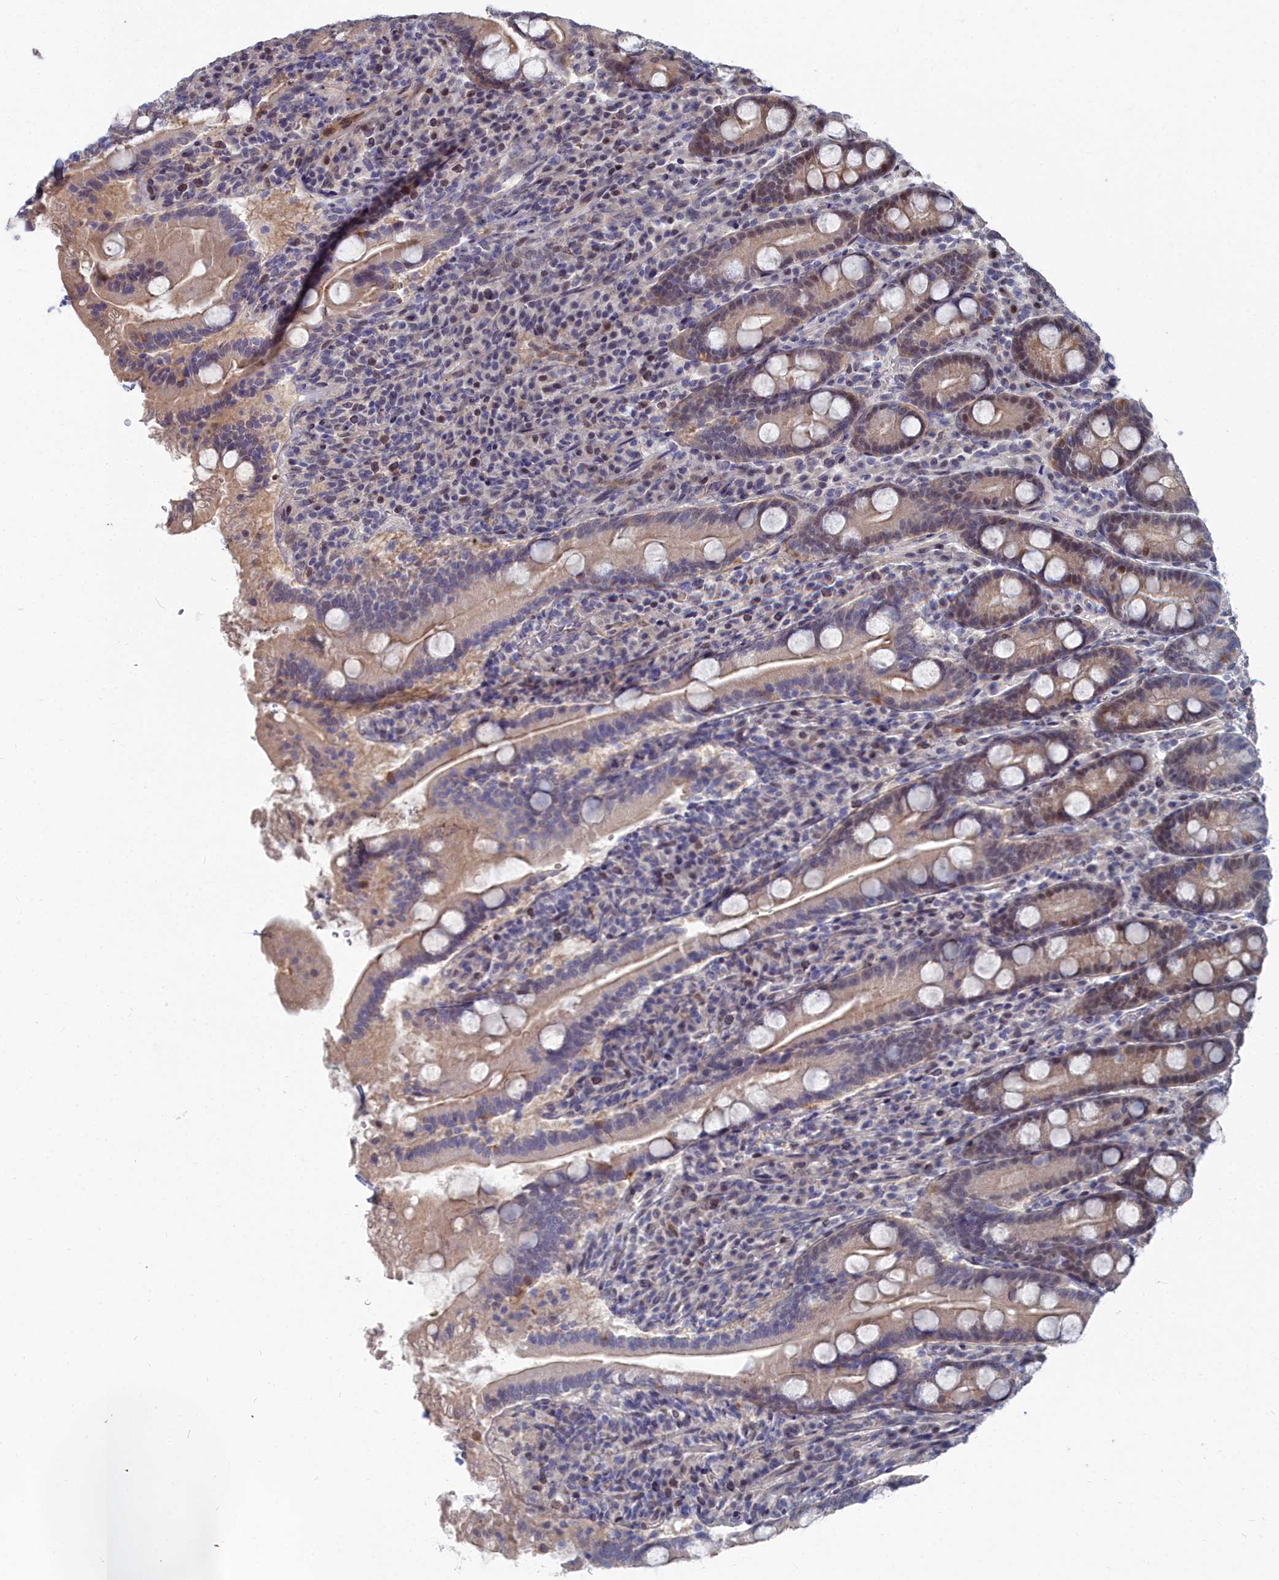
{"staining": {"intensity": "weak", "quantity": "<25%", "location": "cytoplasmic/membranous,nuclear"}, "tissue": "duodenum", "cell_type": "Glandular cells", "image_type": "normal", "snomed": [{"axis": "morphology", "description": "Normal tissue, NOS"}, {"axis": "topography", "description": "Duodenum"}], "caption": "A high-resolution image shows IHC staining of normal duodenum, which exhibits no significant positivity in glandular cells.", "gene": "RPS27A", "patient": {"sex": "male", "age": 35}}